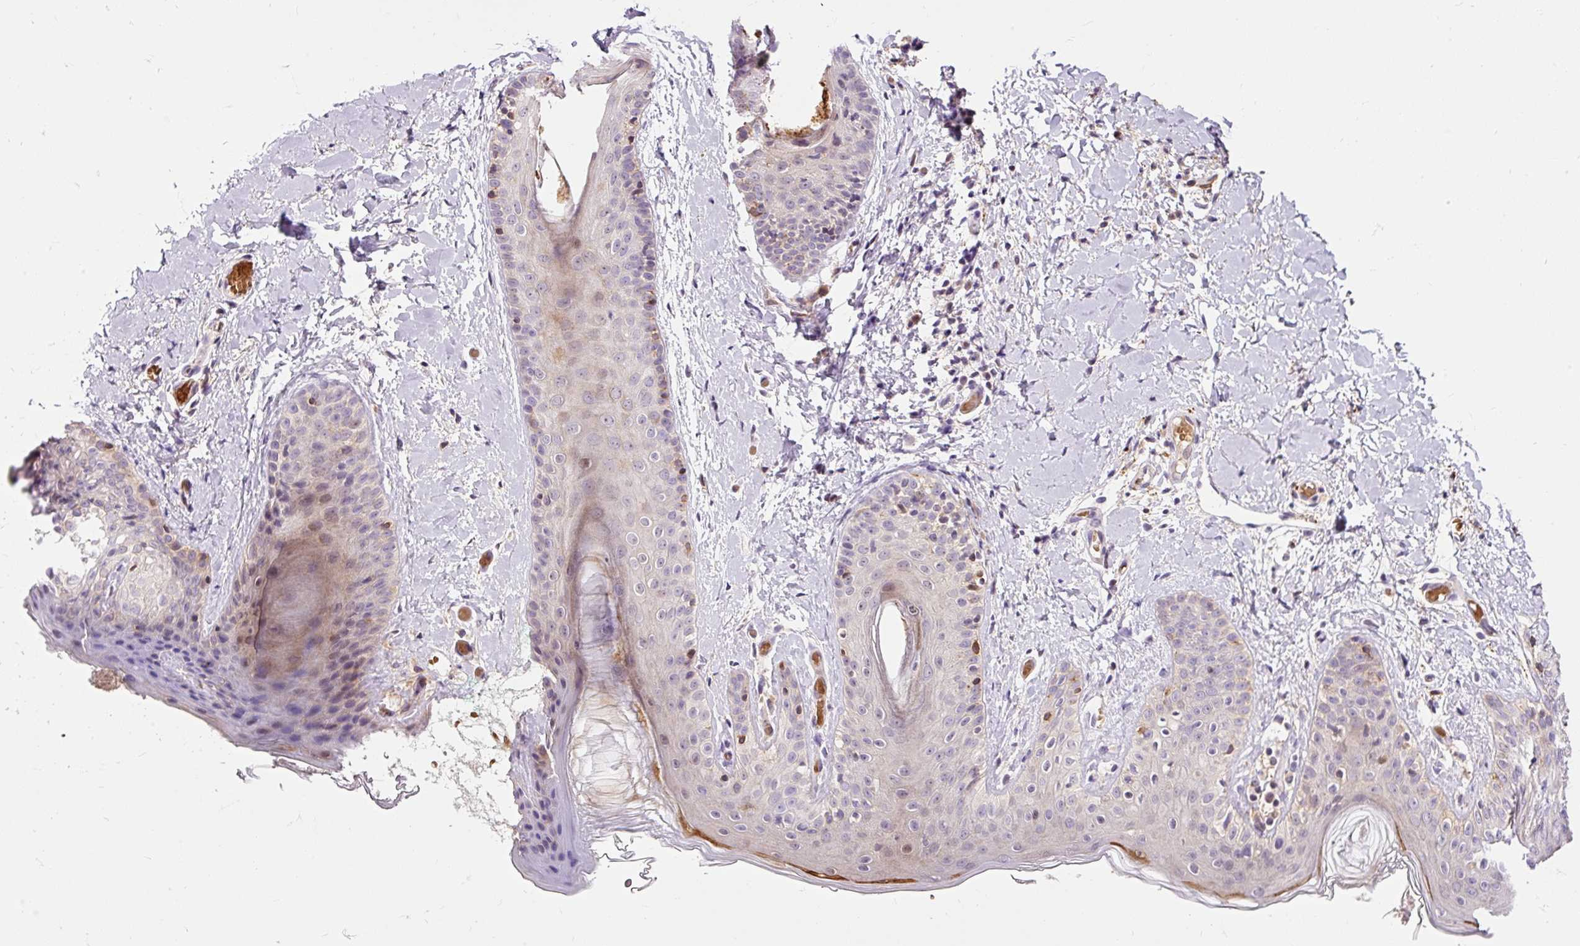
{"staining": {"intensity": "negative", "quantity": "none", "location": "none"}, "tissue": "skin", "cell_type": "Fibroblasts", "image_type": "normal", "snomed": [{"axis": "morphology", "description": "Normal tissue, NOS"}, {"axis": "topography", "description": "Skin"}], "caption": "Immunohistochemical staining of benign skin reveals no significant staining in fibroblasts.", "gene": "CEBPZ", "patient": {"sex": "male", "age": 16}}